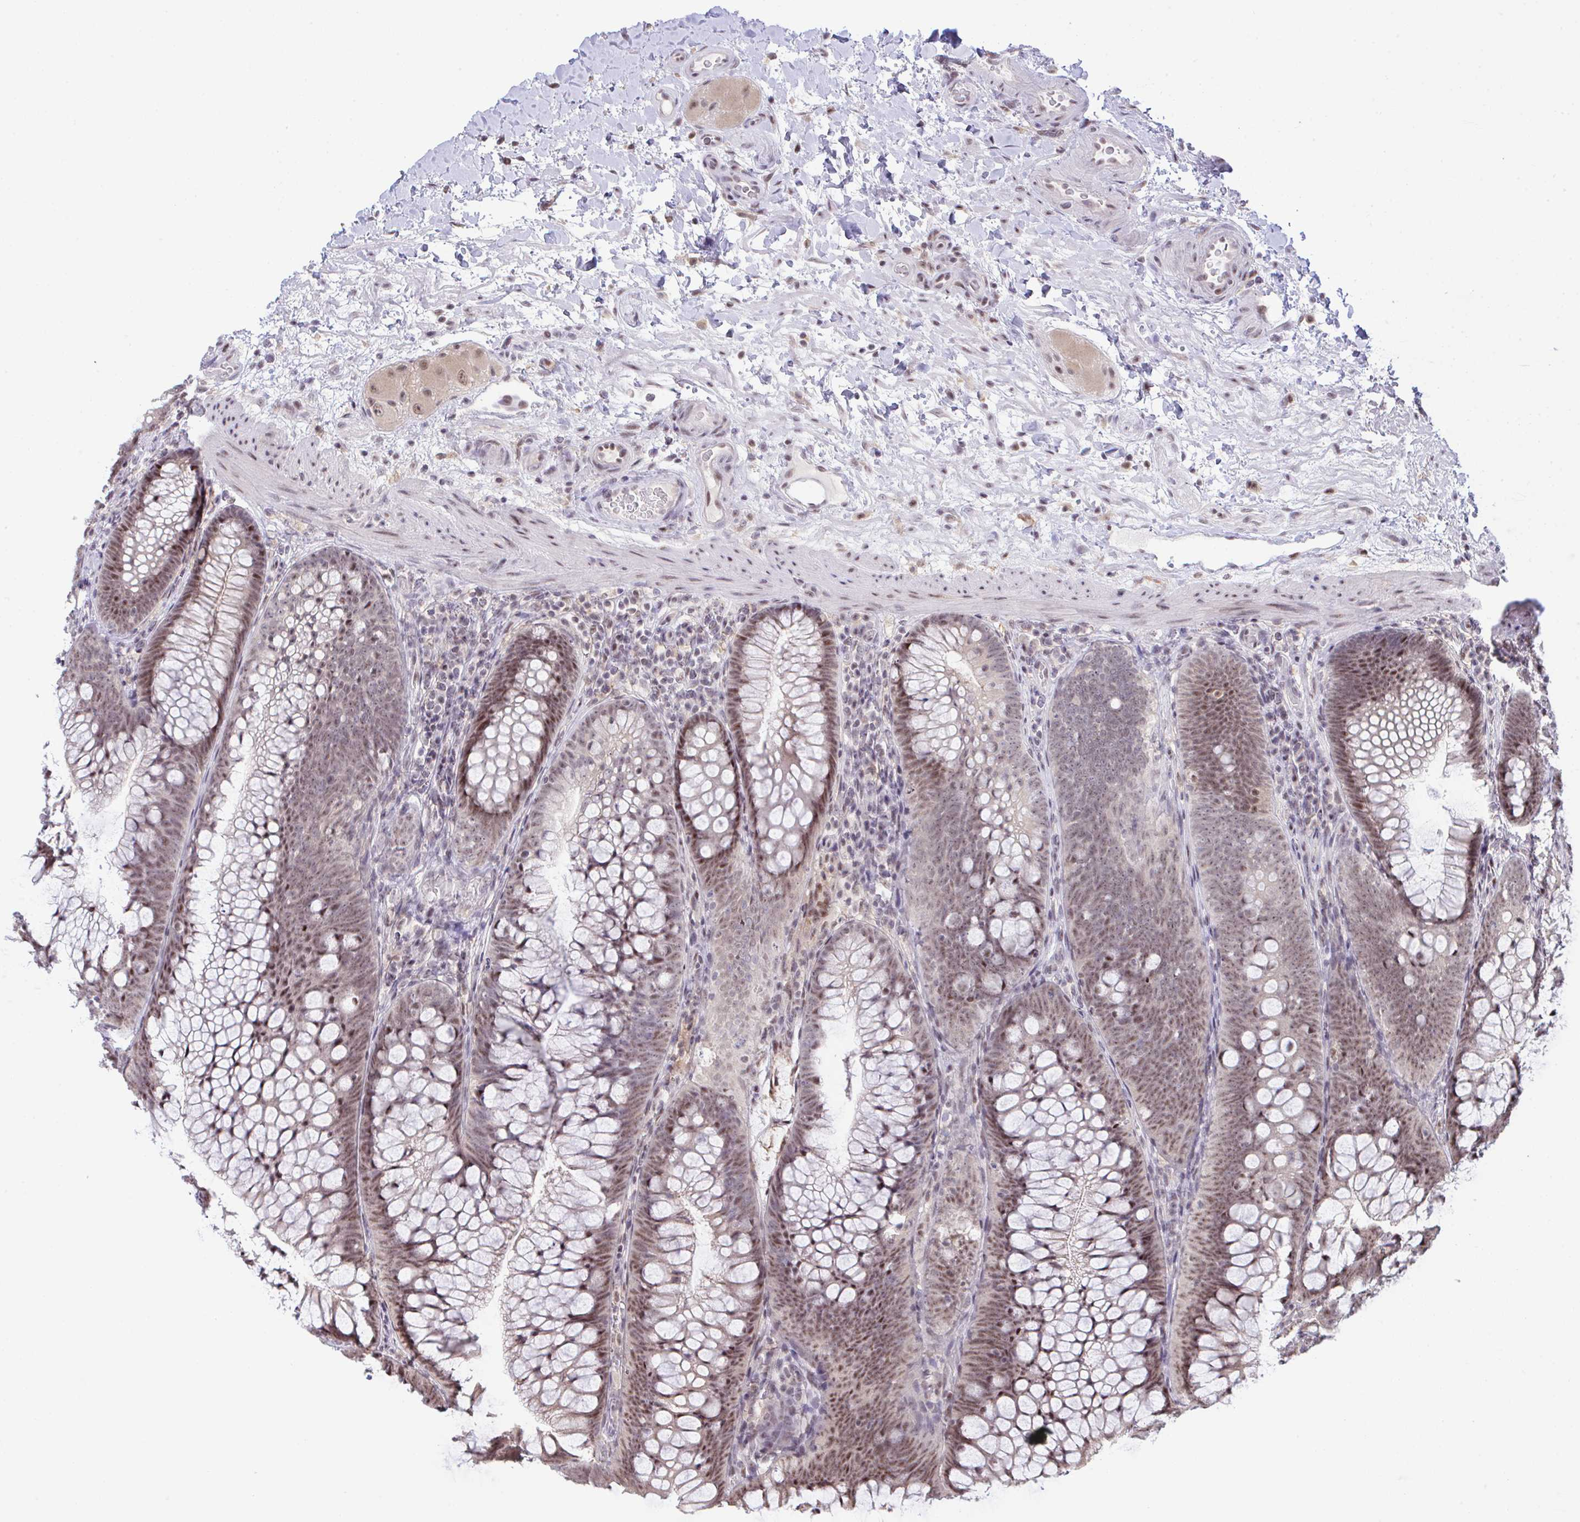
{"staining": {"intensity": "moderate", "quantity": ">75%", "location": "cytoplasmic/membranous,nuclear"}, "tissue": "colon", "cell_type": "Endothelial cells", "image_type": "normal", "snomed": [{"axis": "morphology", "description": "Normal tissue, NOS"}, {"axis": "morphology", "description": "Adenoma, NOS"}, {"axis": "topography", "description": "Soft tissue"}, {"axis": "topography", "description": "Colon"}], "caption": "This histopathology image demonstrates immunohistochemistry staining of normal human colon, with medium moderate cytoplasmic/membranous,nuclear staining in about >75% of endothelial cells.", "gene": "OR6K3", "patient": {"sex": "male", "age": 47}}